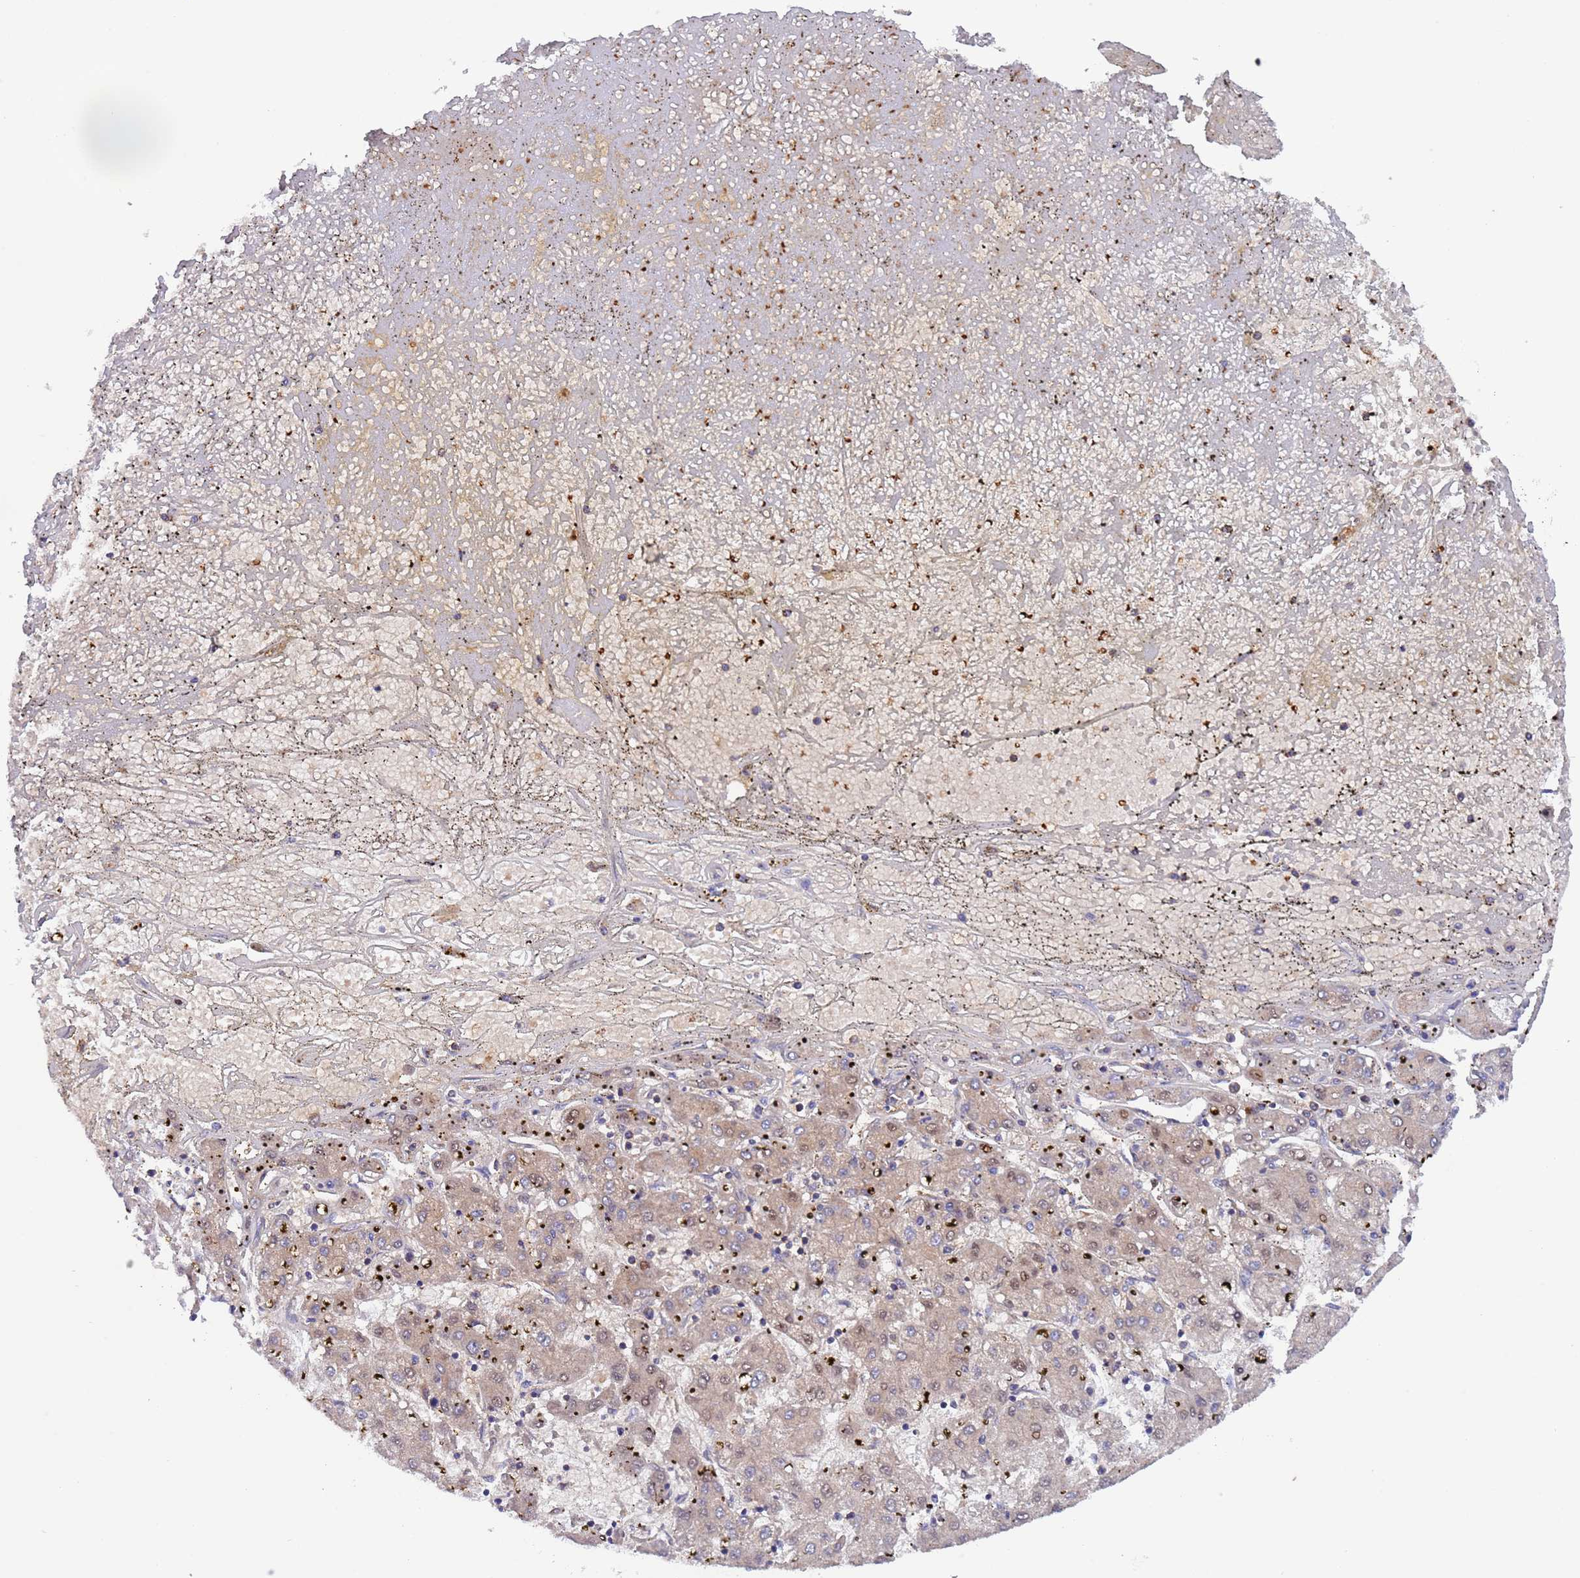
{"staining": {"intensity": "weak", "quantity": "<25%", "location": "nuclear"}, "tissue": "liver cancer", "cell_type": "Tumor cells", "image_type": "cancer", "snomed": [{"axis": "morphology", "description": "Carcinoma, Hepatocellular, NOS"}, {"axis": "topography", "description": "Liver"}], "caption": "Immunohistochemistry (IHC) micrograph of human liver cancer (hepatocellular carcinoma) stained for a protein (brown), which demonstrates no expression in tumor cells.", "gene": "PARP16", "patient": {"sex": "male", "age": 72}}